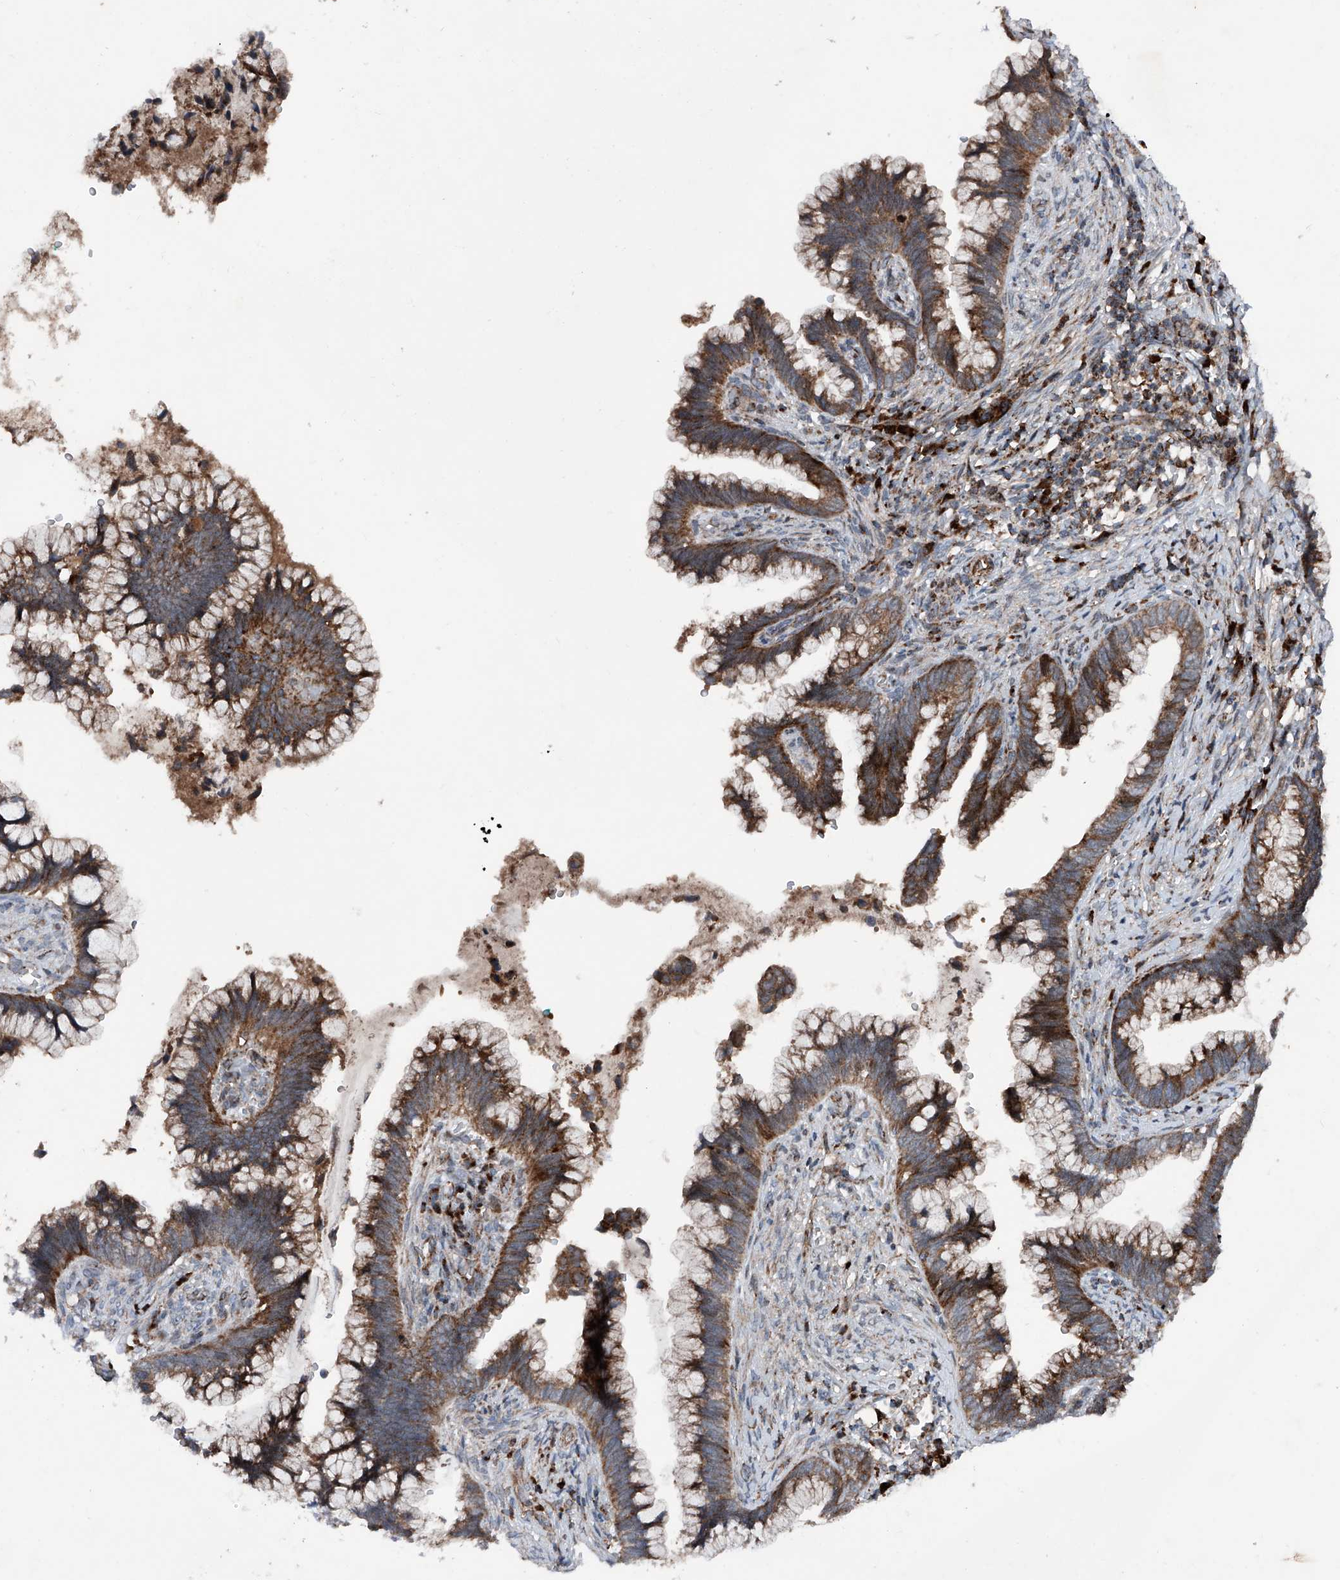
{"staining": {"intensity": "moderate", "quantity": ">75%", "location": "cytoplasmic/membranous"}, "tissue": "cervical cancer", "cell_type": "Tumor cells", "image_type": "cancer", "snomed": [{"axis": "morphology", "description": "Adenocarcinoma, NOS"}, {"axis": "topography", "description": "Cervix"}], "caption": "High-power microscopy captured an immunohistochemistry (IHC) photomicrograph of cervical cancer, revealing moderate cytoplasmic/membranous expression in about >75% of tumor cells.", "gene": "DAD1", "patient": {"sex": "female", "age": 44}}